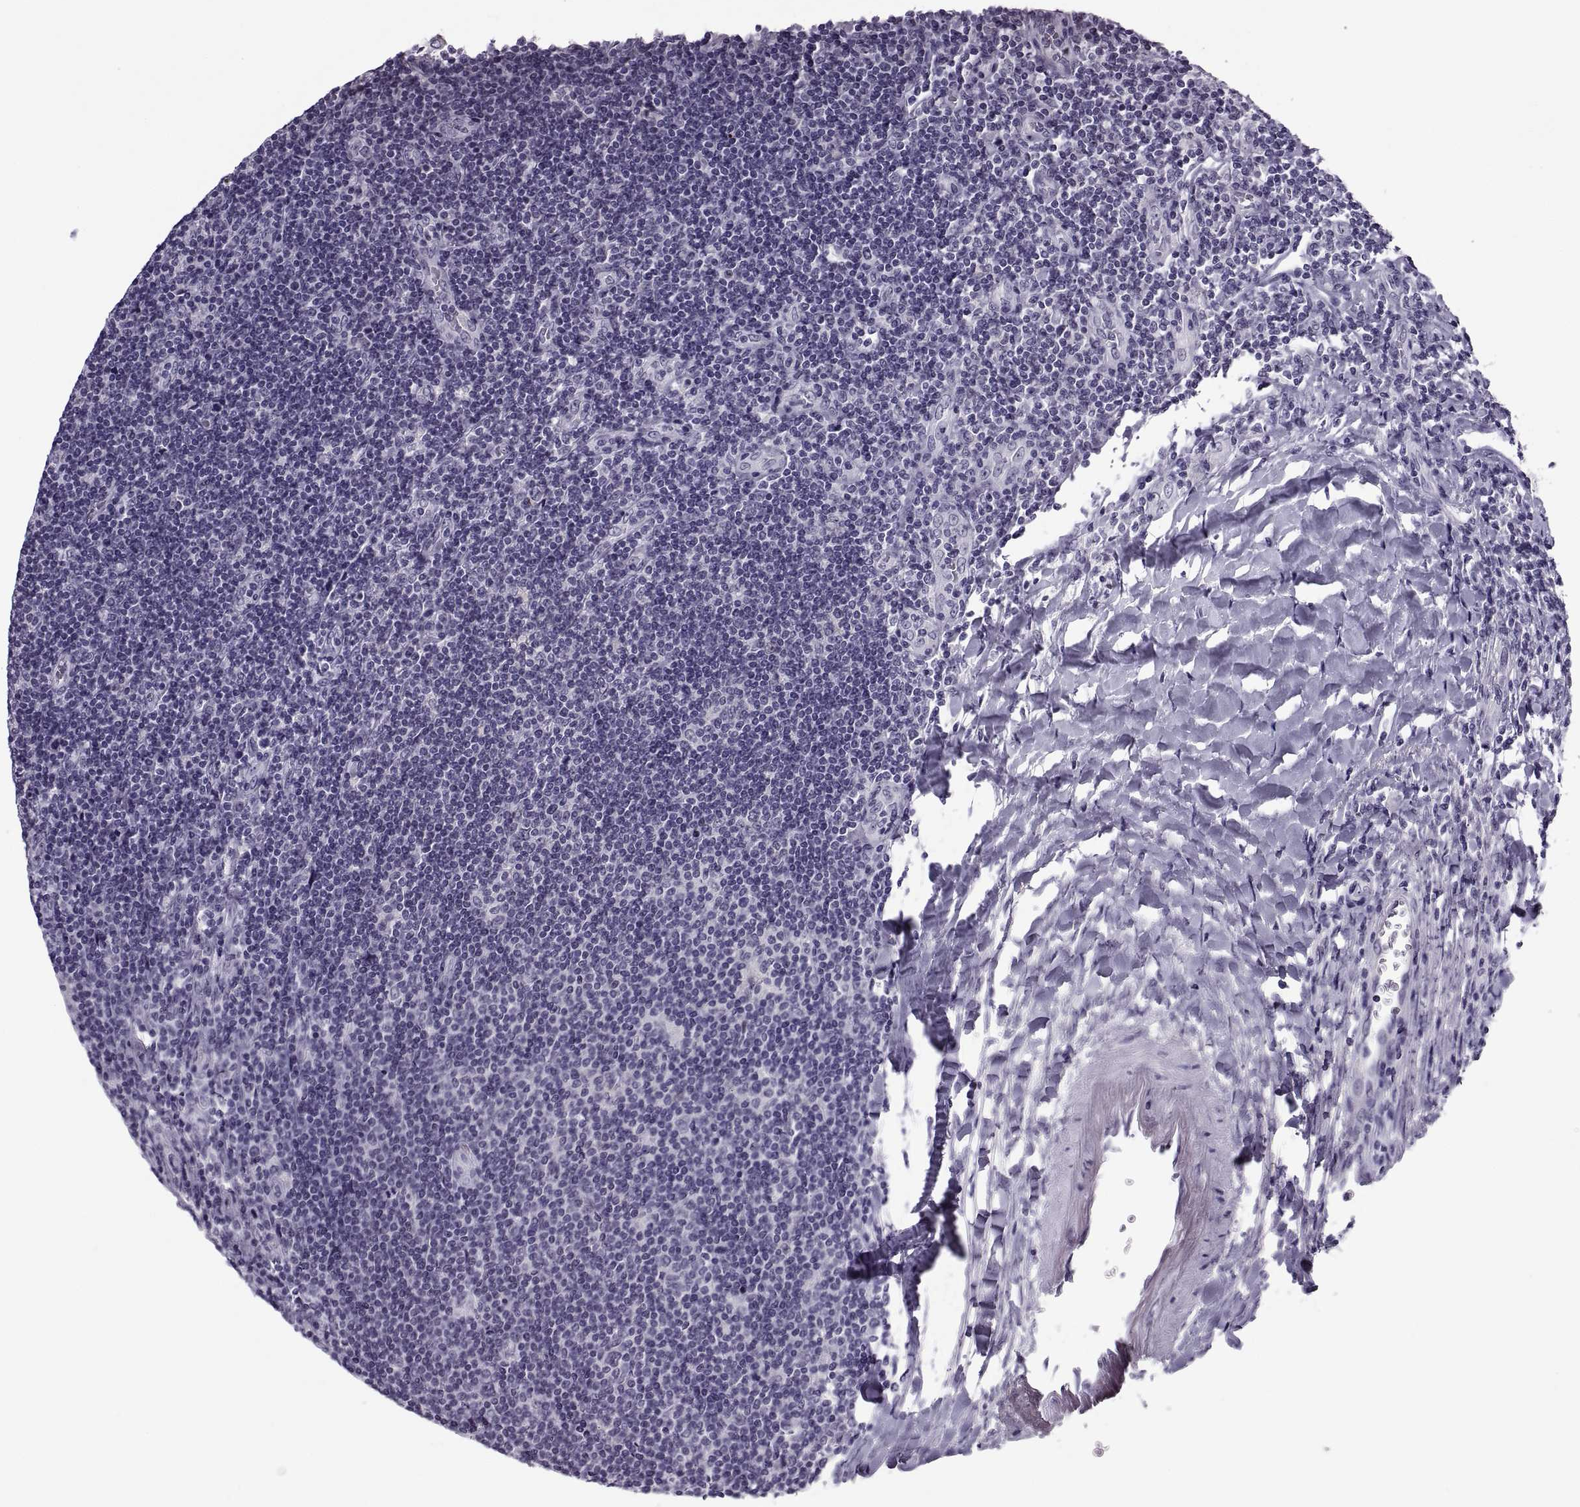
{"staining": {"intensity": "negative", "quantity": "none", "location": "none"}, "tissue": "lymphoma", "cell_type": "Tumor cells", "image_type": "cancer", "snomed": [{"axis": "morphology", "description": "Hodgkin's disease, NOS"}, {"axis": "topography", "description": "Lymph node"}], "caption": "The immunohistochemistry (IHC) micrograph has no significant staining in tumor cells of Hodgkin's disease tissue.", "gene": "TBC1D3G", "patient": {"sex": "male", "age": 40}}